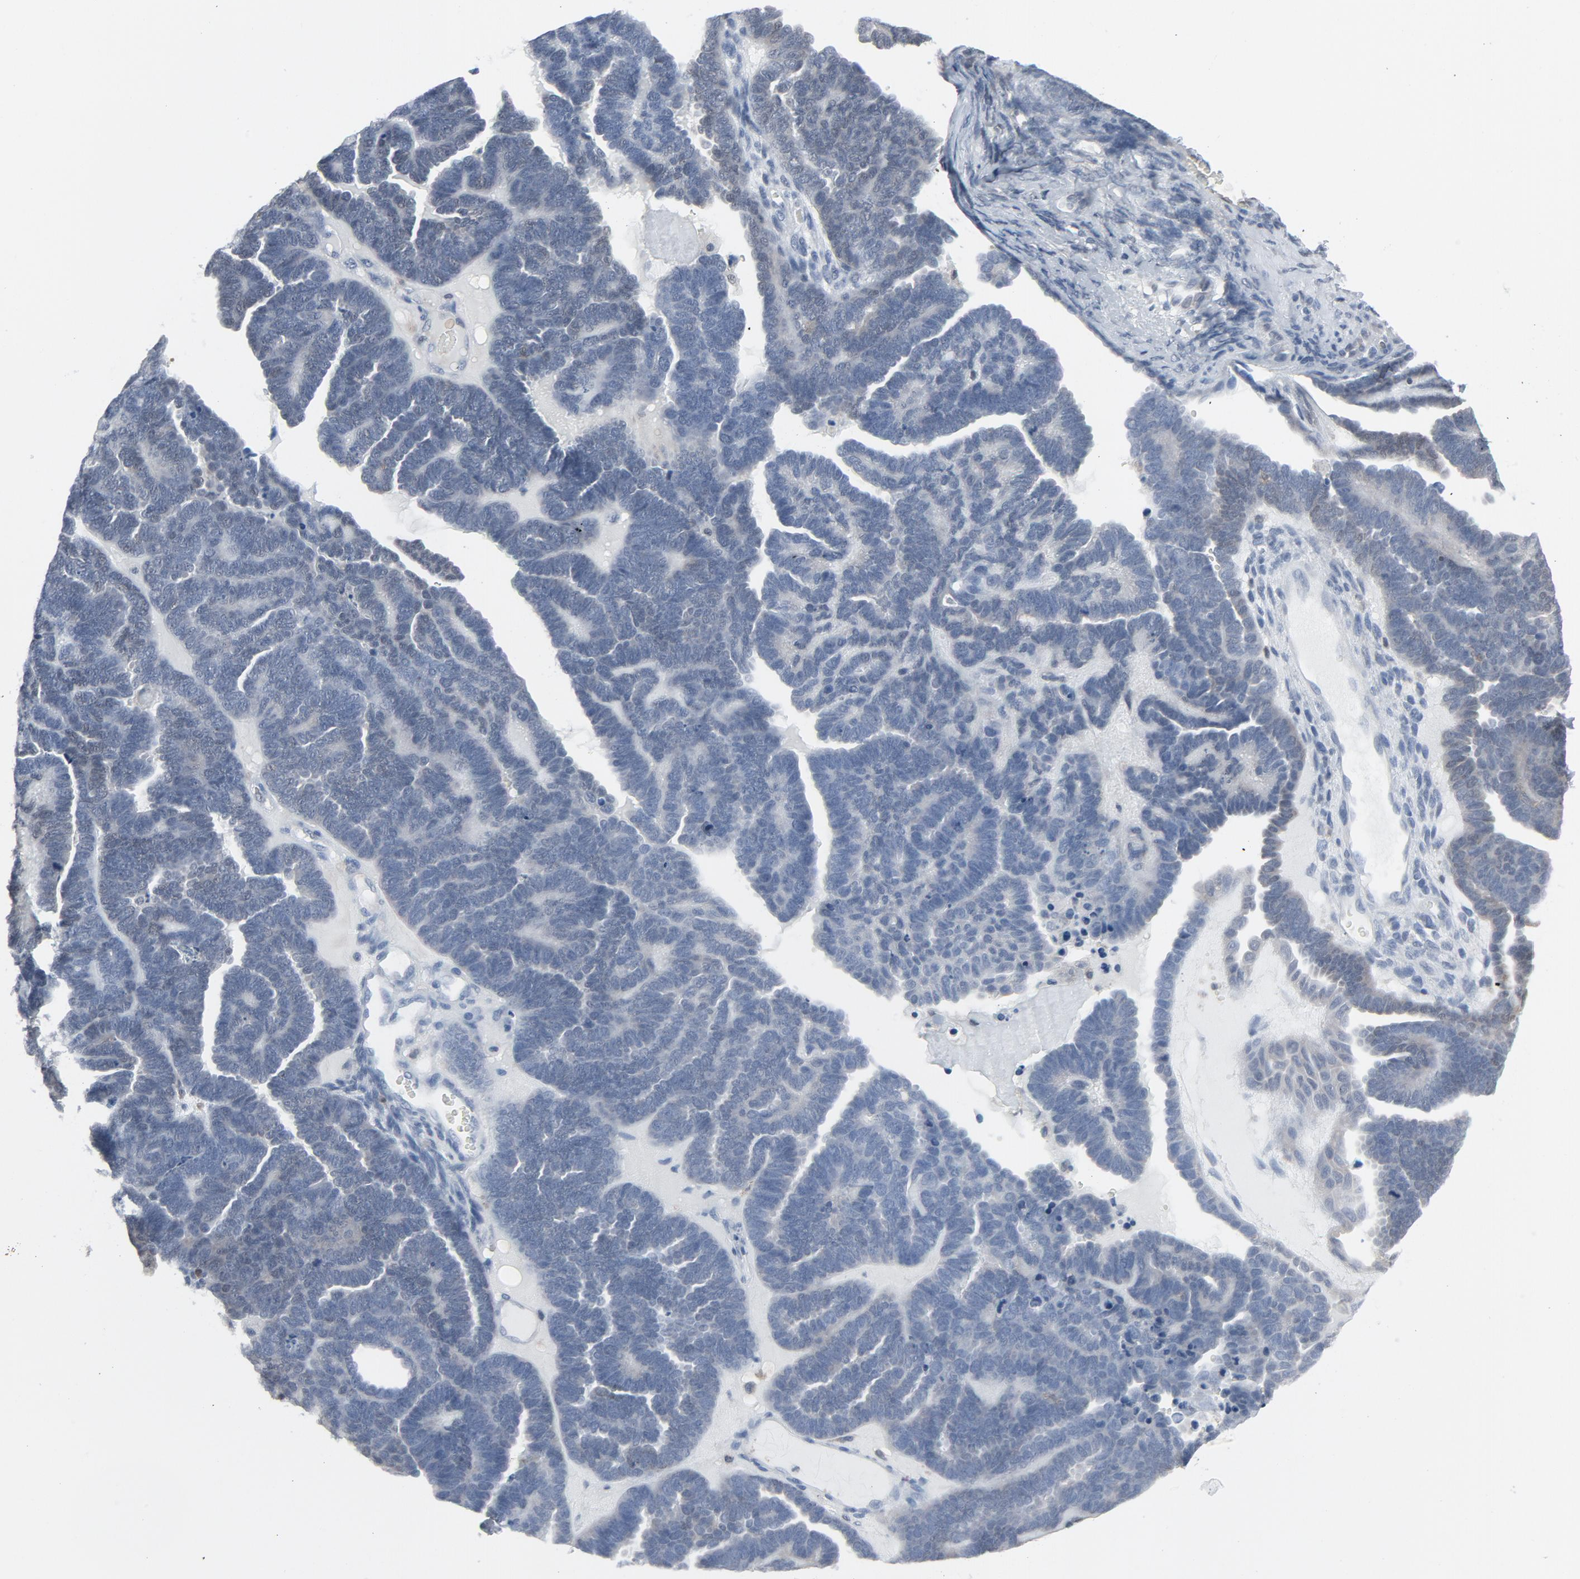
{"staining": {"intensity": "negative", "quantity": "none", "location": "none"}, "tissue": "endometrial cancer", "cell_type": "Tumor cells", "image_type": "cancer", "snomed": [{"axis": "morphology", "description": "Neoplasm, malignant, NOS"}, {"axis": "topography", "description": "Endometrium"}], "caption": "Tumor cells are negative for protein expression in human endometrial cancer.", "gene": "STAT5A", "patient": {"sex": "female", "age": 74}}